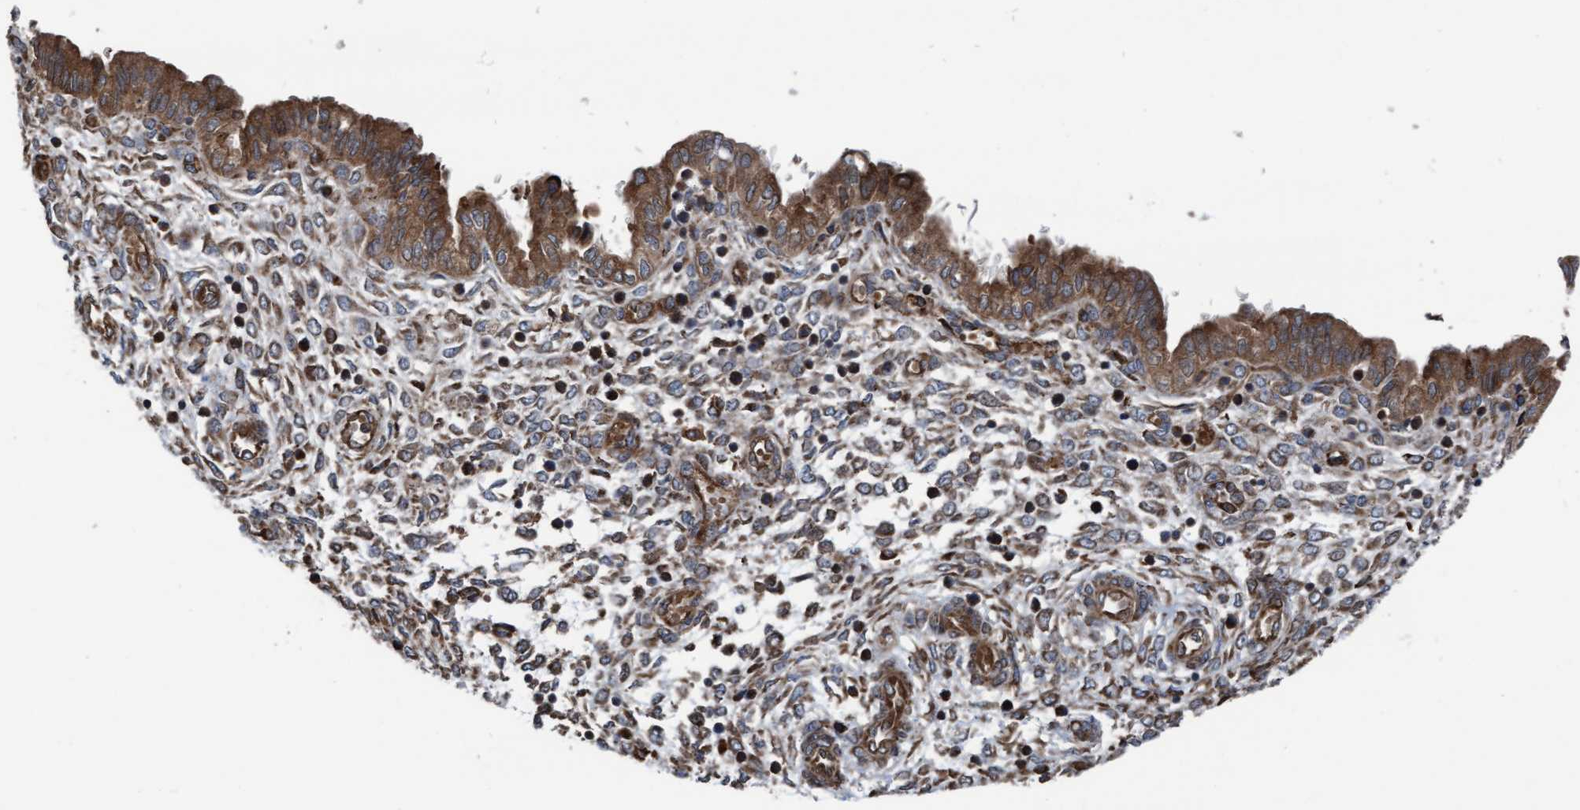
{"staining": {"intensity": "weak", "quantity": "25%-75%", "location": "cytoplasmic/membranous"}, "tissue": "endometrium", "cell_type": "Cells in endometrial stroma", "image_type": "normal", "snomed": [{"axis": "morphology", "description": "Normal tissue, NOS"}, {"axis": "topography", "description": "Endometrium"}], "caption": "Immunohistochemistry micrograph of unremarkable human endometrium stained for a protein (brown), which demonstrates low levels of weak cytoplasmic/membranous staining in about 25%-75% of cells in endometrial stroma.", "gene": "RAP1GAP2", "patient": {"sex": "female", "age": 33}}